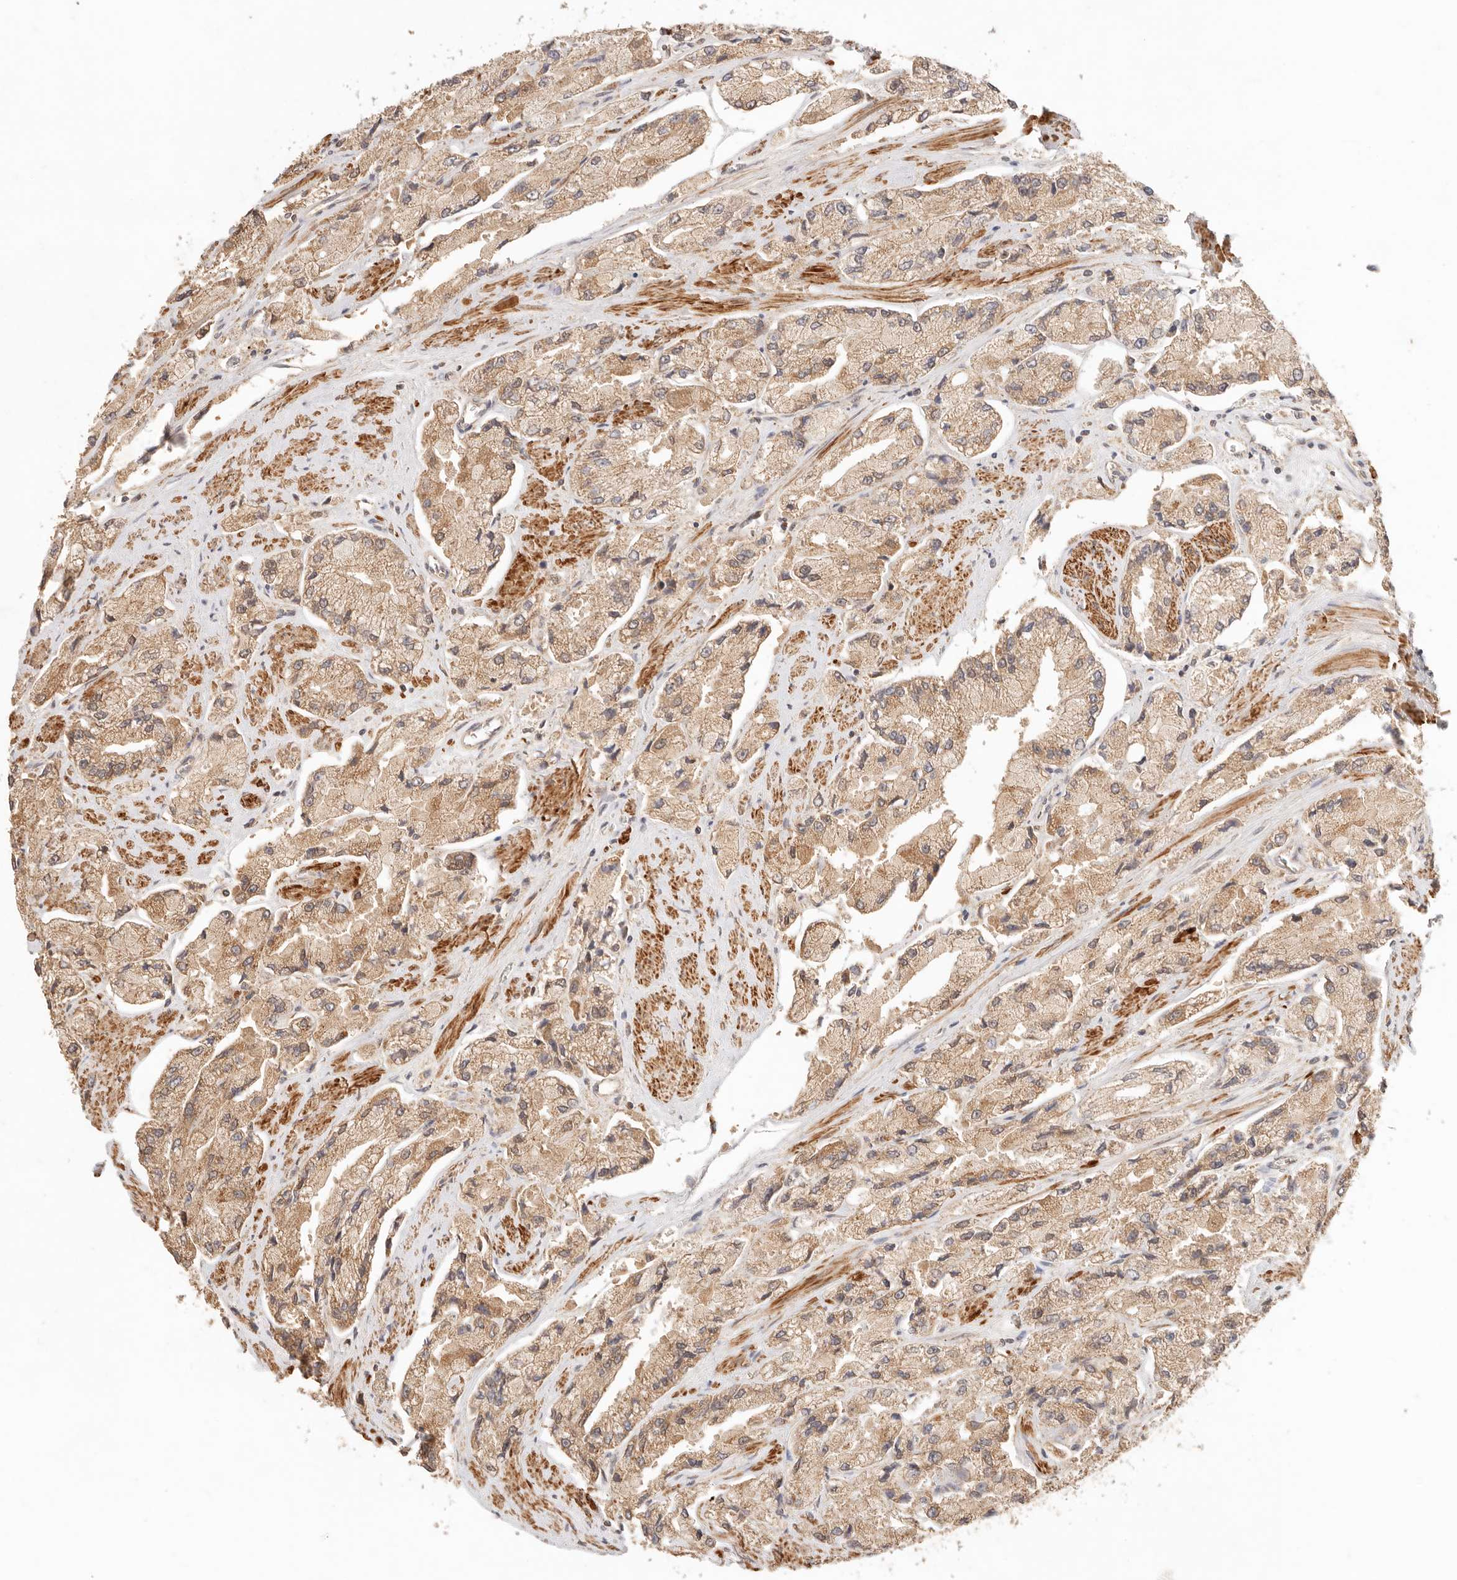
{"staining": {"intensity": "moderate", "quantity": ">75%", "location": "cytoplasmic/membranous"}, "tissue": "prostate cancer", "cell_type": "Tumor cells", "image_type": "cancer", "snomed": [{"axis": "morphology", "description": "Adenocarcinoma, High grade"}, {"axis": "topography", "description": "Prostate"}], "caption": "Immunohistochemical staining of human prostate high-grade adenocarcinoma exhibits moderate cytoplasmic/membranous protein staining in about >75% of tumor cells.", "gene": "TRIM11", "patient": {"sex": "male", "age": 58}}